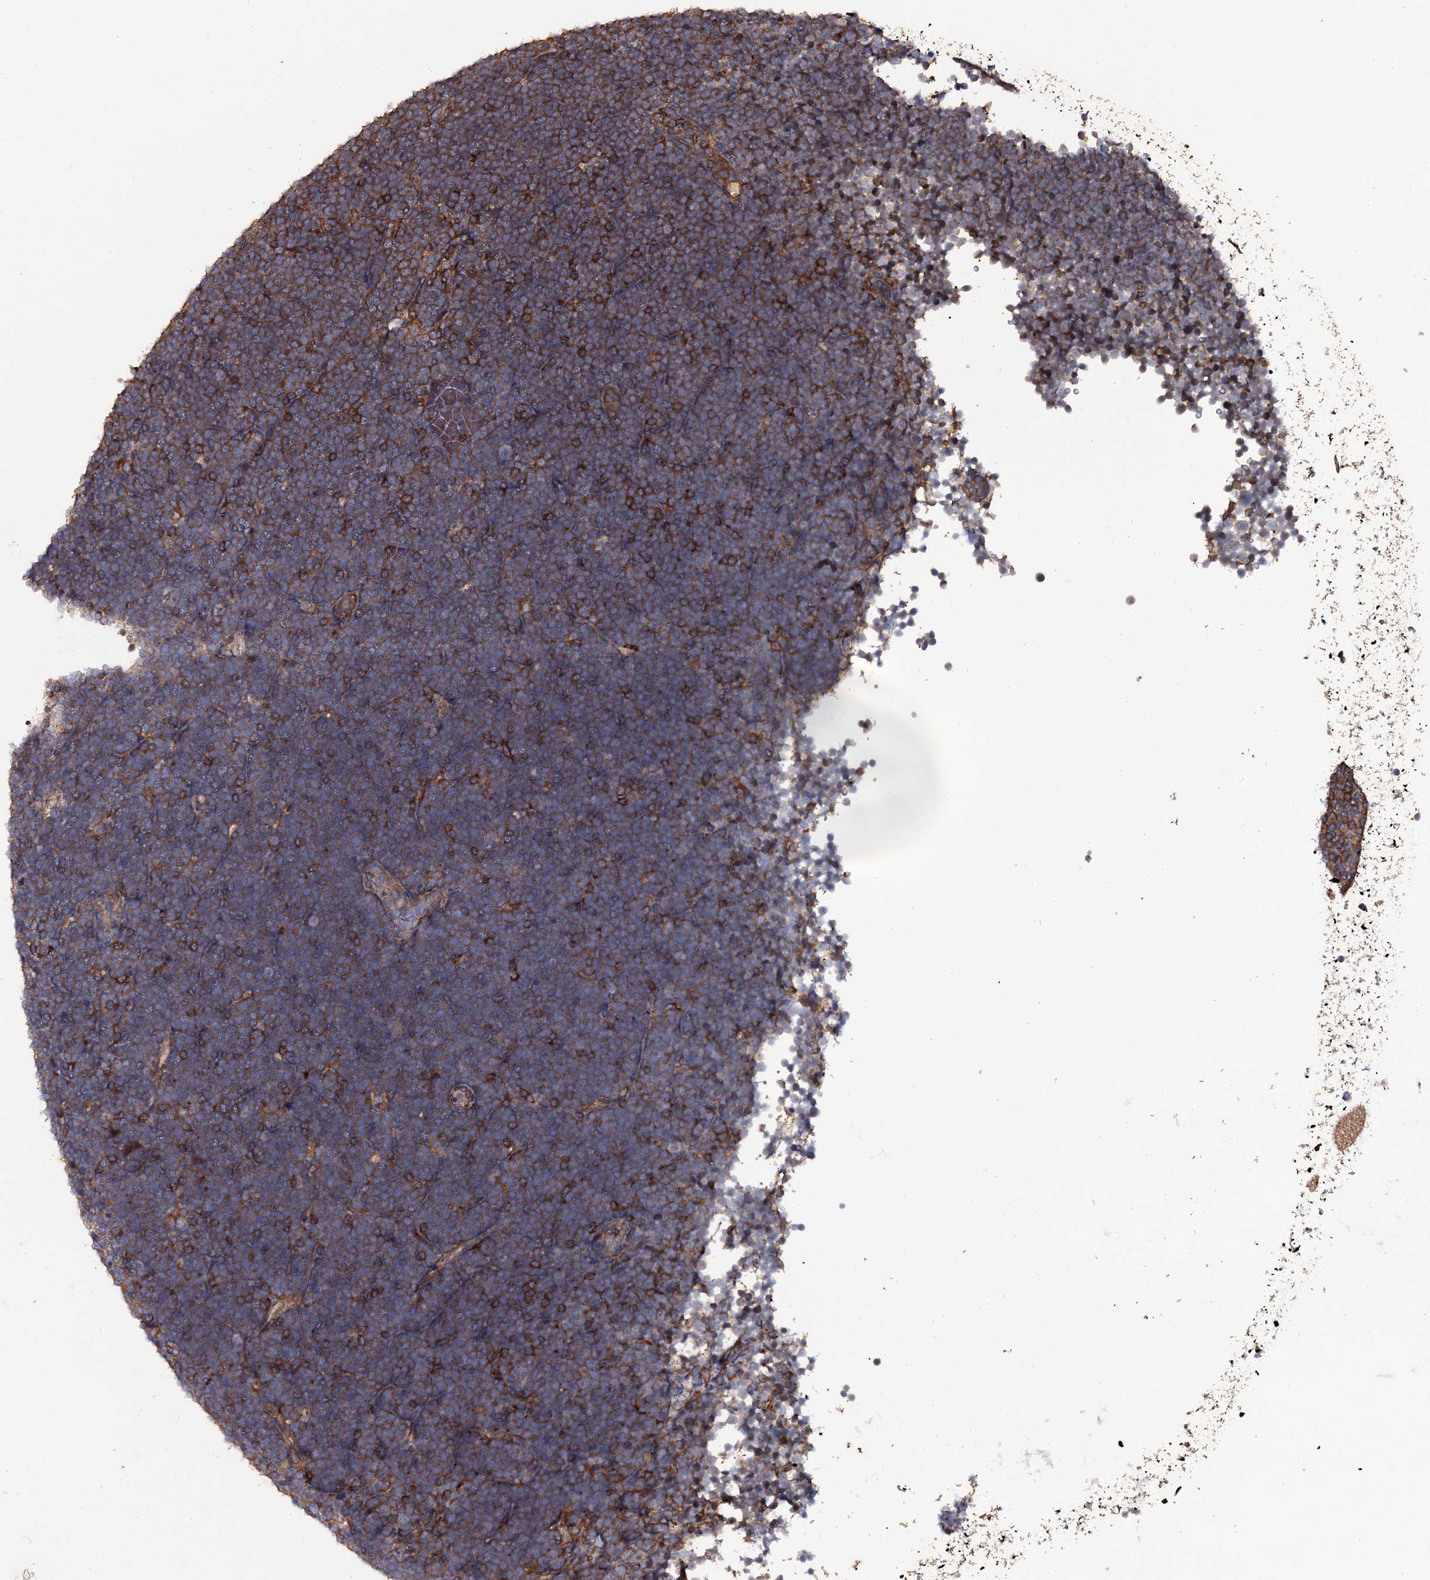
{"staining": {"intensity": "moderate", "quantity": ">75%", "location": "cytoplasmic/membranous"}, "tissue": "lymphoma", "cell_type": "Tumor cells", "image_type": "cancer", "snomed": [{"axis": "morphology", "description": "Malignant lymphoma, non-Hodgkin's type, High grade"}, {"axis": "topography", "description": "Lymph node"}], "caption": "Human high-grade malignant lymphoma, non-Hodgkin's type stained with a protein marker exhibits moderate staining in tumor cells.", "gene": "TTC23", "patient": {"sex": "male", "age": 13}}